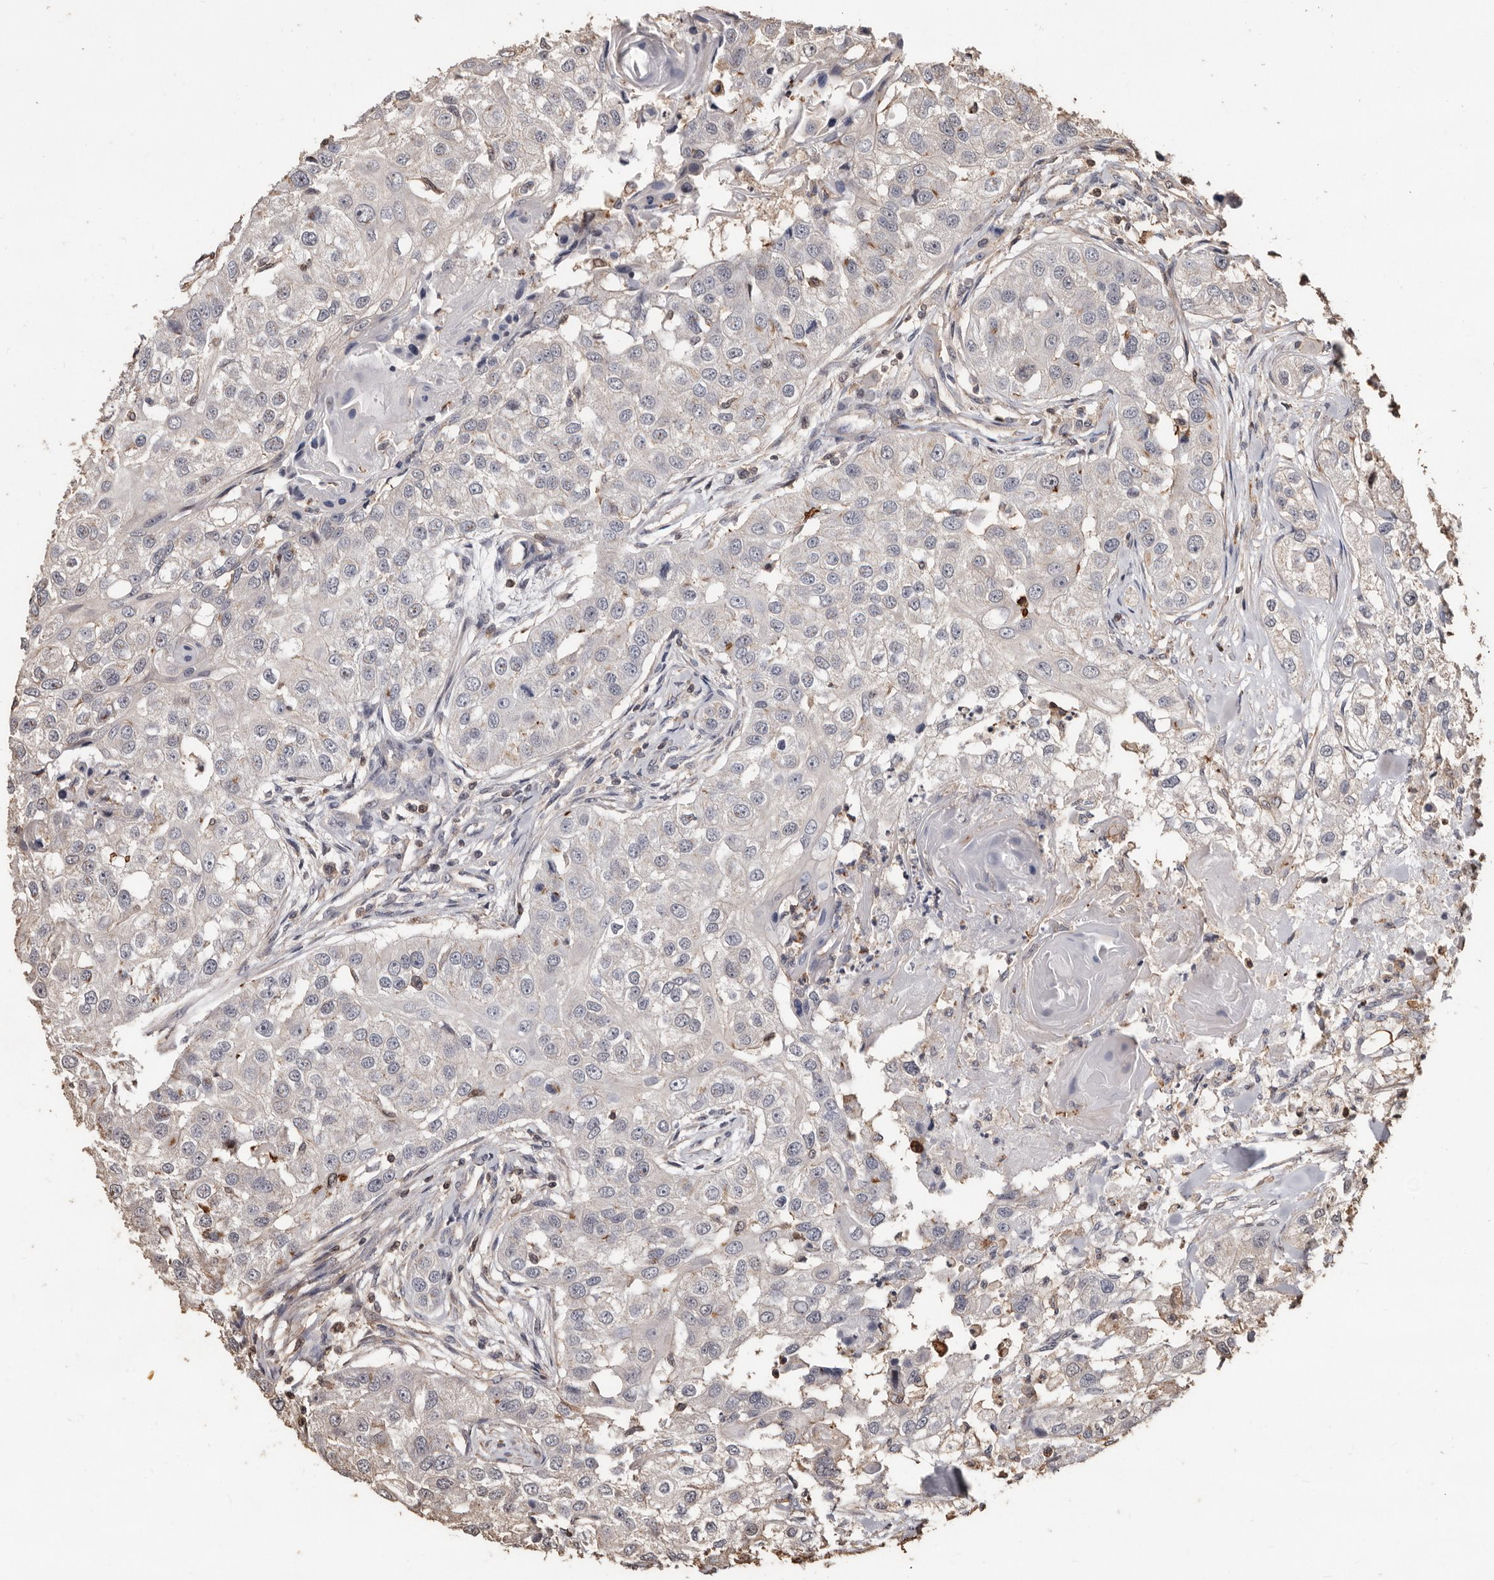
{"staining": {"intensity": "negative", "quantity": "none", "location": "none"}, "tissue": "head and neck cancer", "cell_type": "Tumor cells", "image_type": "cancer", "snomed": [{"axis": "morphology", "description": "Normal tissue, NOS"}, {"axis": "morphology", "description": "Squamous cell carcinoma, NOS"}, {"axis": "topography", "description": "Skeletal muscle"}, {"axis": "topography", "description": "Head-Neck"}], "caption": "IHC histopathology image of neoplastic tissue: squamous cell carcinoma (head and neck) stained with DAB exhibits no significant protein expression in tumor cells.", "gene": "GSK3A", "patient": {"sex": "male", "age": 51}}